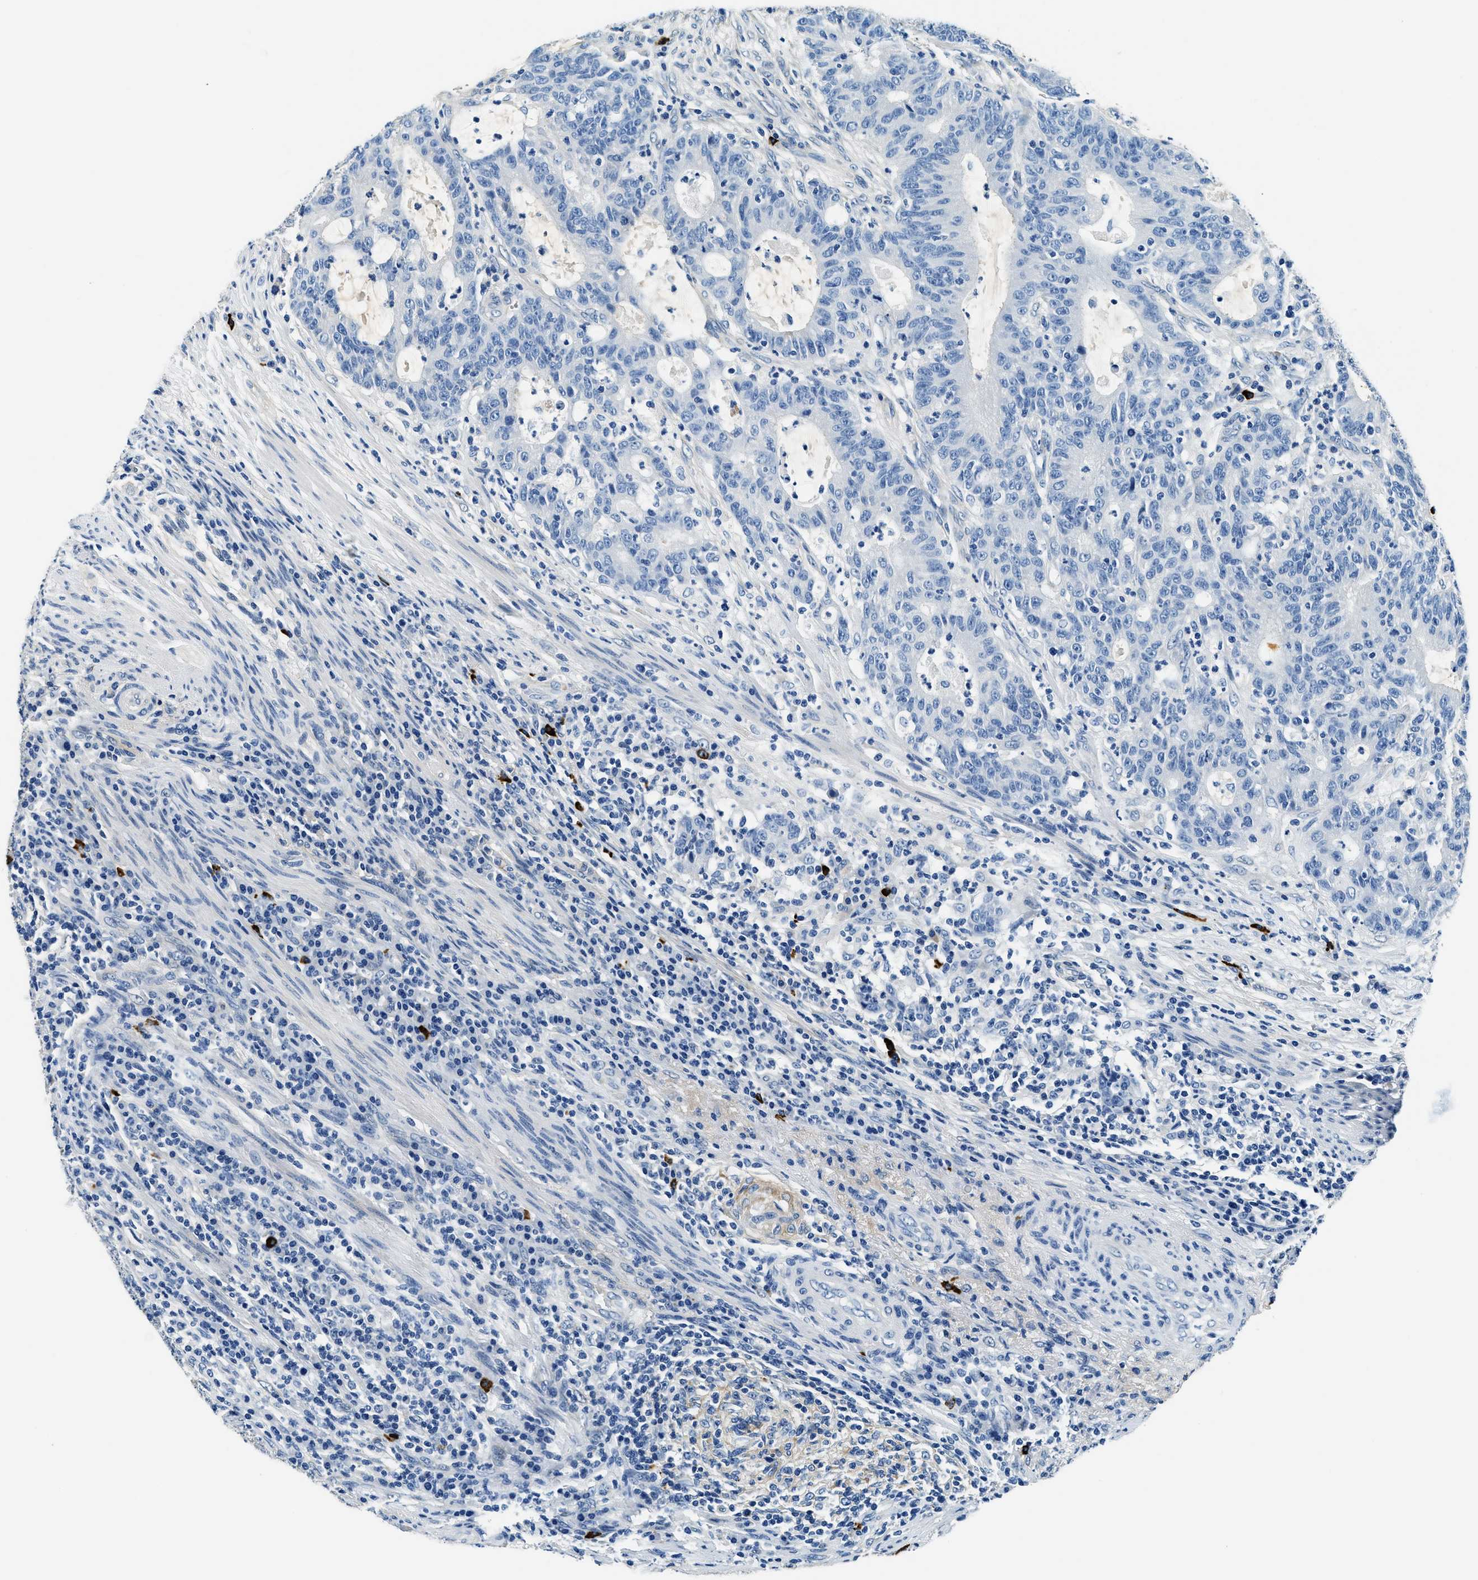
{"staining": {"intensity": "negative", "quantity": "none", "location": "none"}, "tissue": "colorectal cancer", "cell_type": "Tumor cells", "image_type": "cancer", "snomed": [{"axis": "morphology", "description": "Normal tissue, NOS"}, {"axis": "morphology", "description": "Adenocarcinoma, NOS"}, {"axis": "topography", "description": "Colon"}], "caption": "Micrograph shows no significant protein staining in tumor cells of colorectal cancer. (Immunohistochemistry, brightfield microscopy, high magnification).", "gene": "TMEM186", "patient": {"sex": "female", "age": 75}}